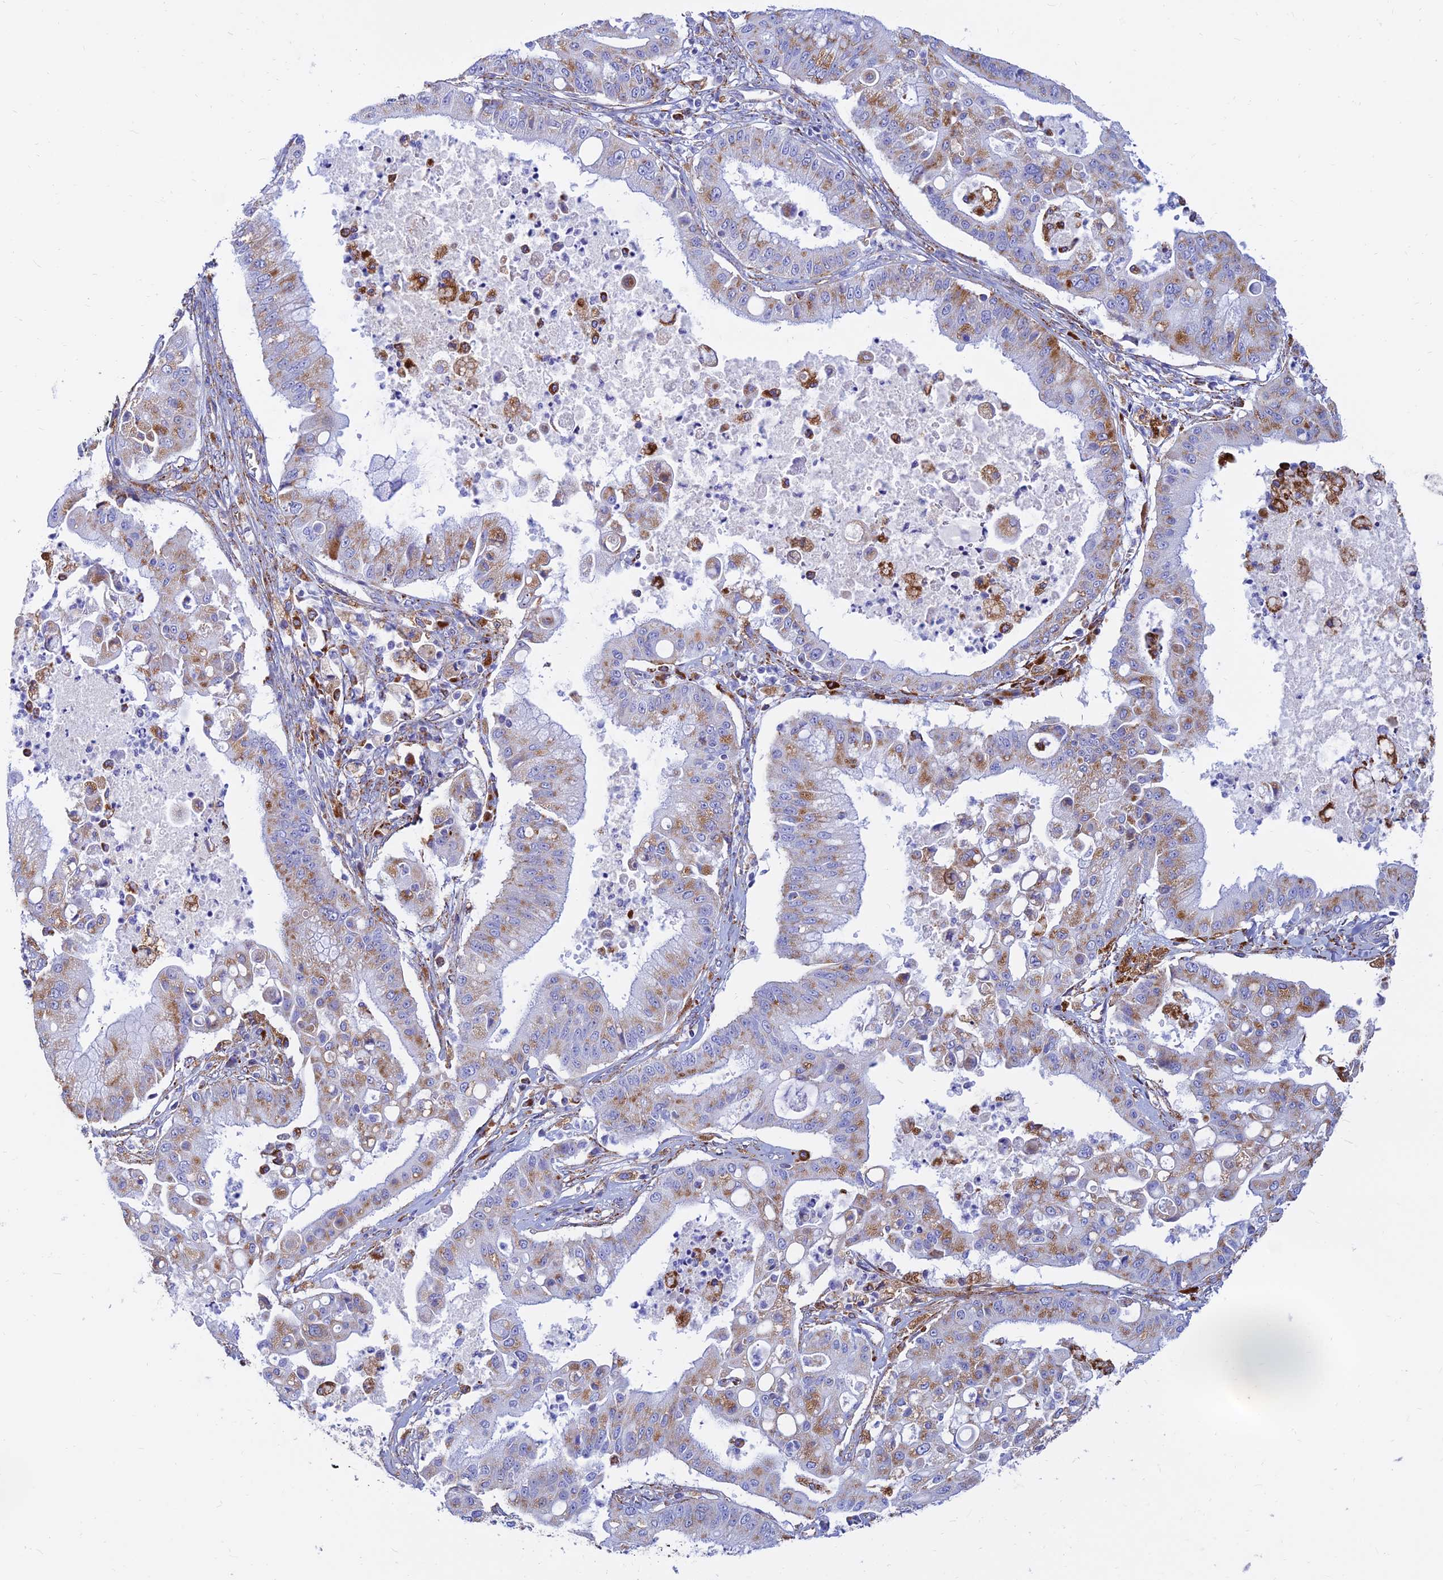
{"staining": {"intensity": "moderate", "quantity": "25%-75%", "location": "cytoplasmic/membranous"}, "tissue": "ovarian cancer", "cell_type": "Tumor cells", "image_type": "cancer", "snomed": [{"axis": "morphology", "description": "Cystadenocarcinoma, mucinous, NOS"}, {"axis": "topography", "description": "Ovary"}], "caption": "Protein staining of ovarian cancer tissue demonstrates moderate cytoplasmic/membranous positivity in about 25%-75% of tumor cells. (Brightfield microscopy of DAB IHC at high magnification).", "gene": "SPNS1", "patient": {"sex": "female", "age": 70}}